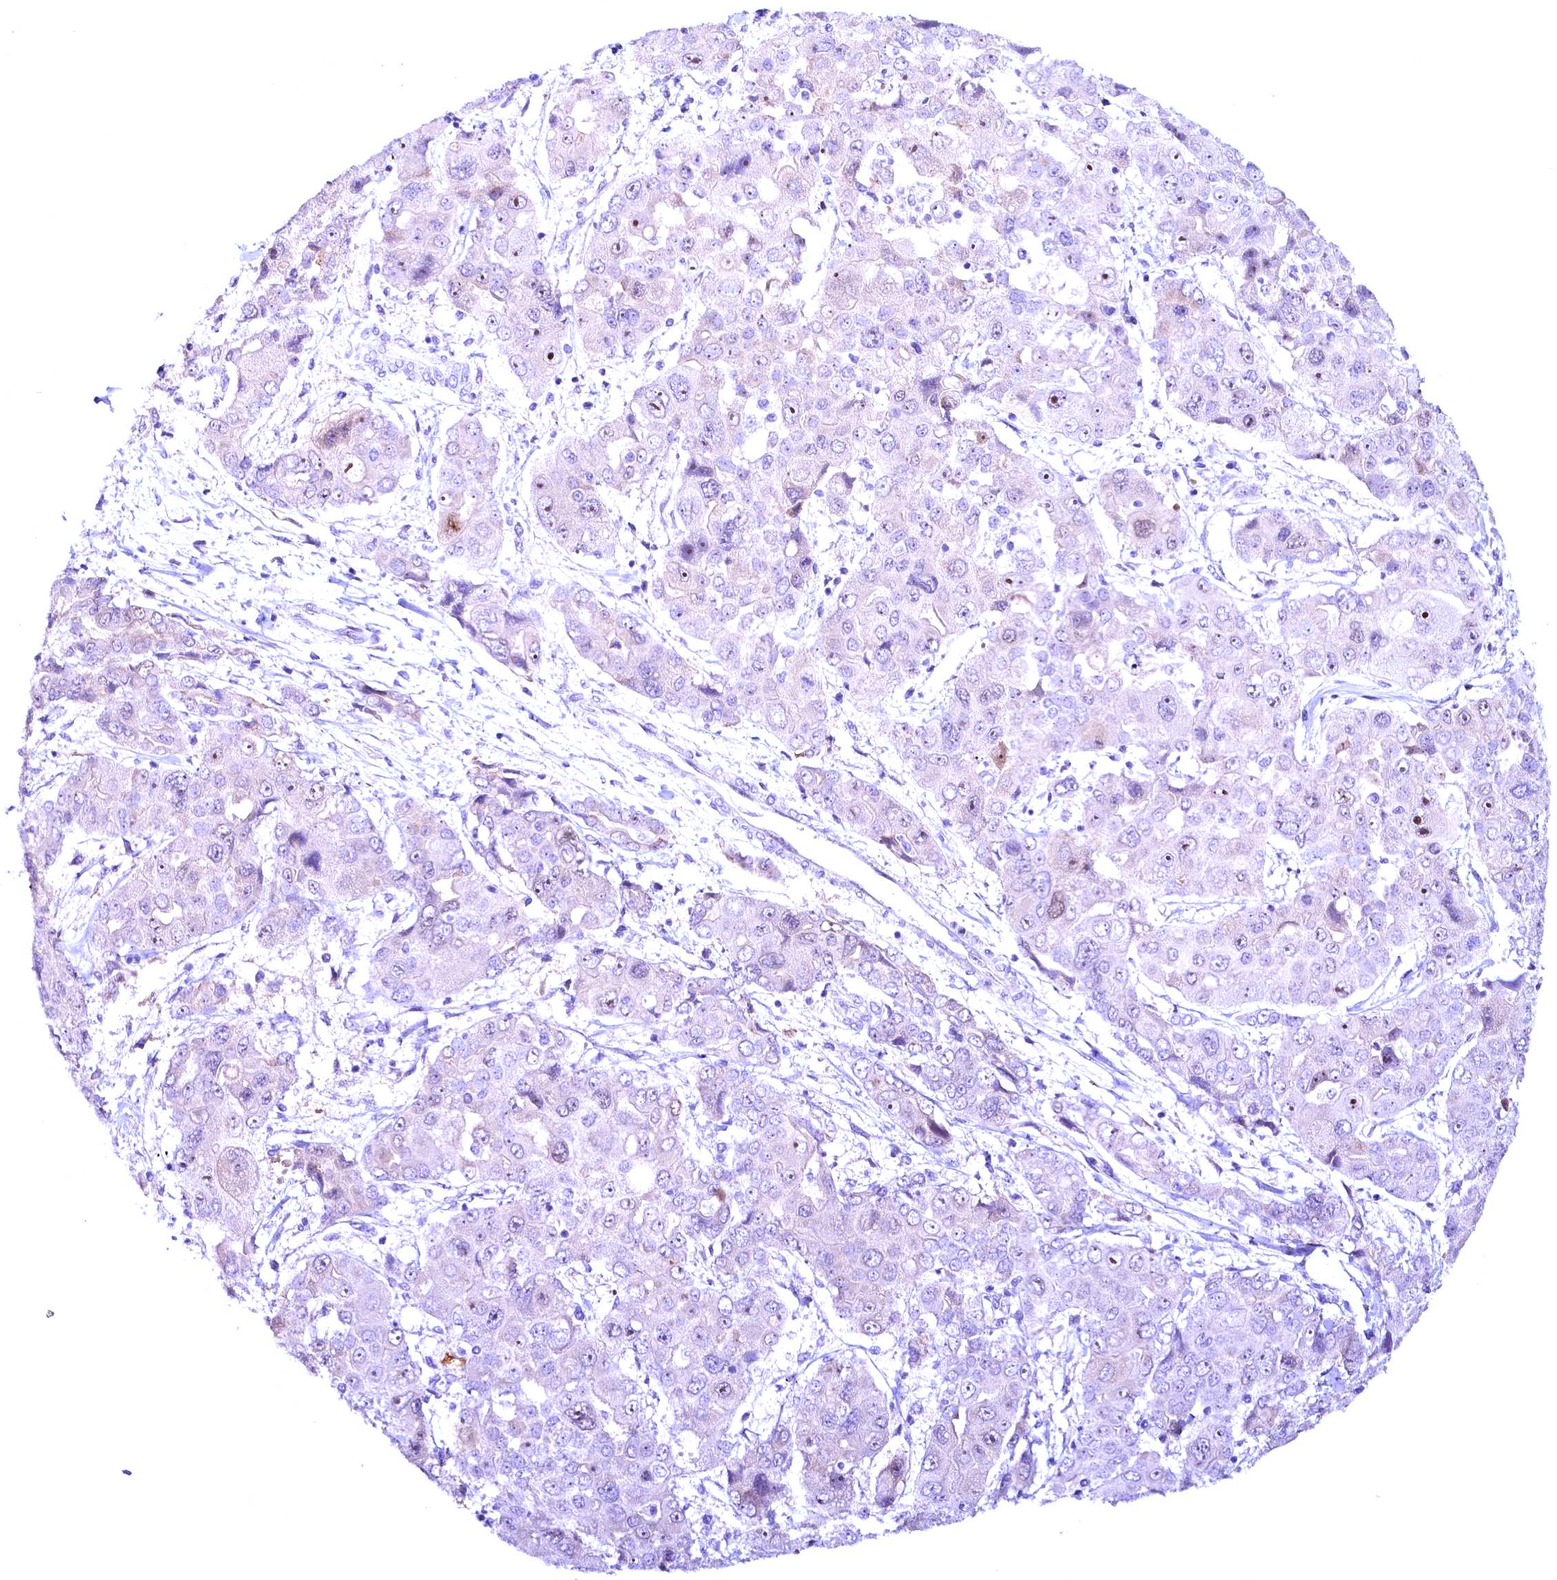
{"staining": {"intensity": "negative", "quantity": "none", "location": "none"}, "tissue": "liver cancer", "cell_type": "Tumor cells", "image_type": "cancer", "snomed": [{"axis": "morphology", "description": "Cholangiocarcinoma"}, {"axis": "topography", "description": "Liver"}], "caption": "This is an immunohistochemistry photomicrograph of liver cancer (cholangiocarcinoma). There is no positivity in tumor cells.", "gene": "CCDC106", "patient": {"sex": "male", "age": 67}}